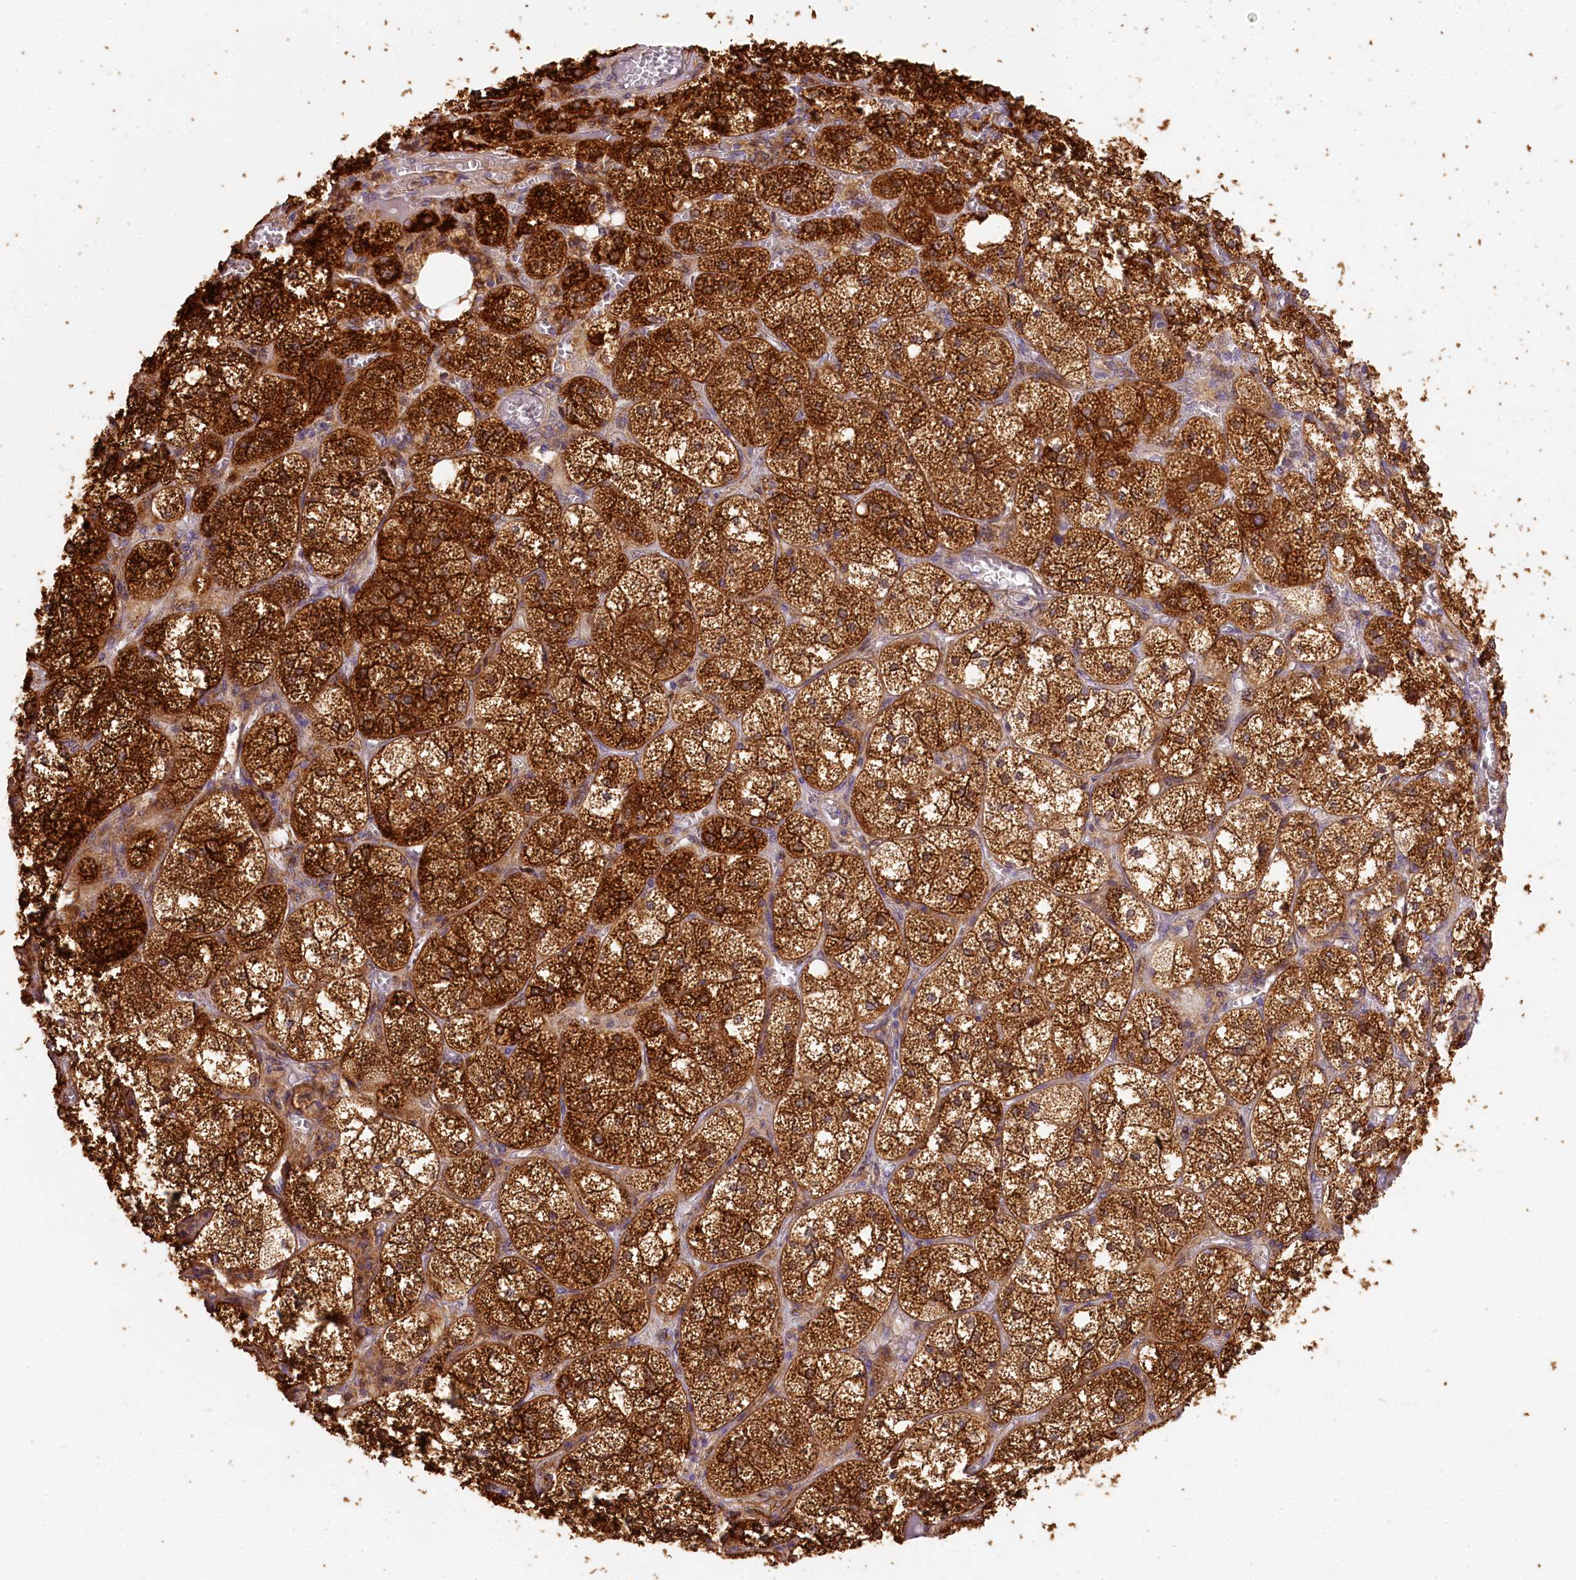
{"staining": {"intensity": "strong", "quantity": ">75%", "location": "cytoplasmic/membranous"}, "tissue": "adrenal gland", "cell_type": "Glandular cells", "image_type": "normal", "snomed": [{"axis": "morphology", "description": "Normal tissue, NOS"}, {"axis": "topography", "description": "Adrenal gland"}], "caption": "Strong cytoplasmic/membranous staining is identified in about >75% of glandular cells in benign adrenal gland. (DAB IHC with brightfield microscopy, high magnification).", "gene": "PPIP5K2", "patient": {"sex": "female", "age": 61}}